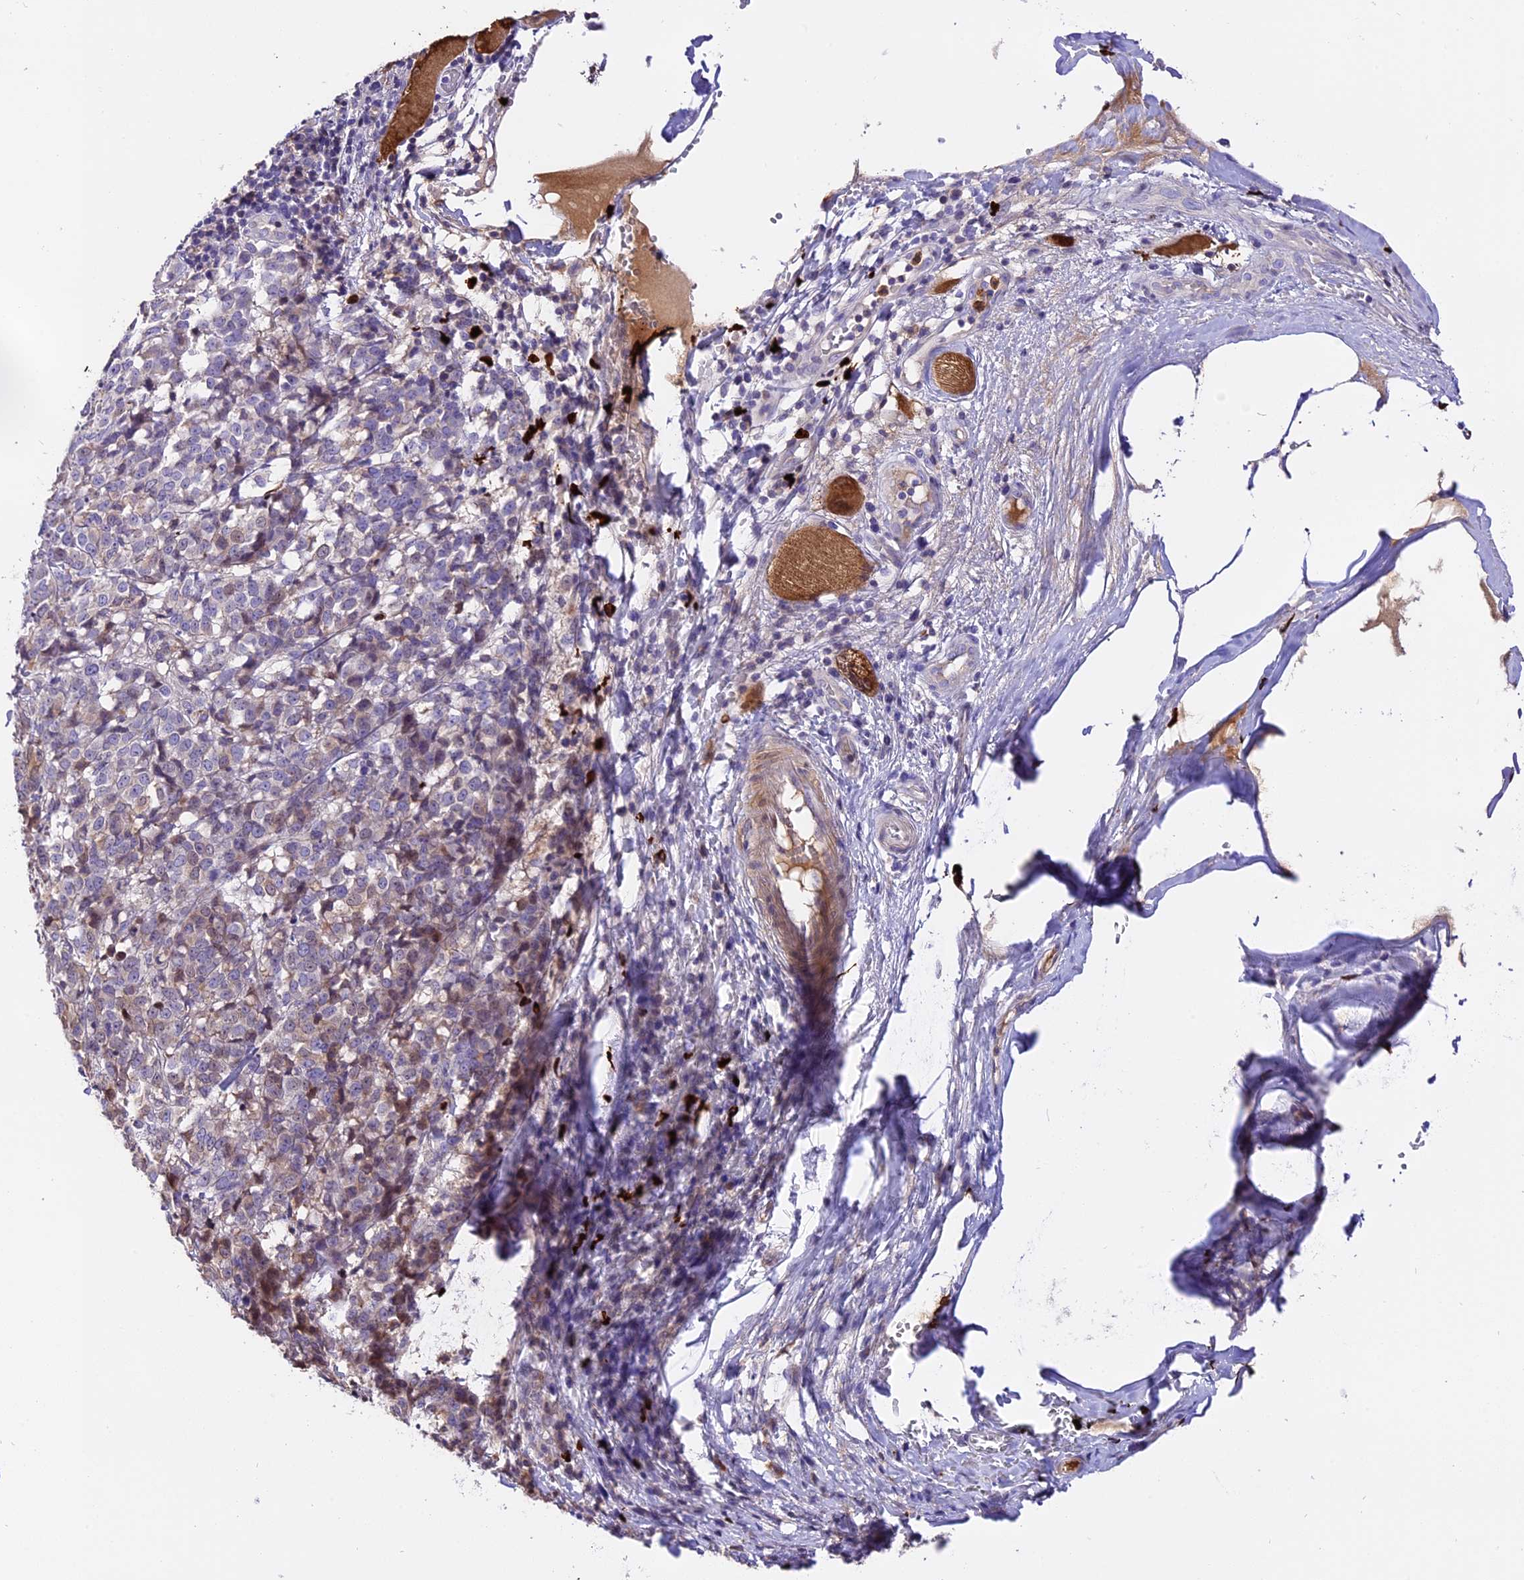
{"staining": {"intensity": "negative", "quantity": "none", "location": "none"}, "tissue": "melanoma", "cell_type": "Tumor cells", "image_type": "cancer", "snomed": [{"axis": "morphology", "description": "Malignant melanoma, NOS"}, {"axis": "topography", "description": "Skin"}], "caption": "An IHC histopathology image of malignant melanoma is shown. There is no staining in tumor cells of malignant melanoma. (DAB (3,3'-diaminobenzidine) immunohistochemistry with hematoxylin counter stain).", "gene": "MAP3K7CL", "patient": {"sex": "female", "age": 72}}